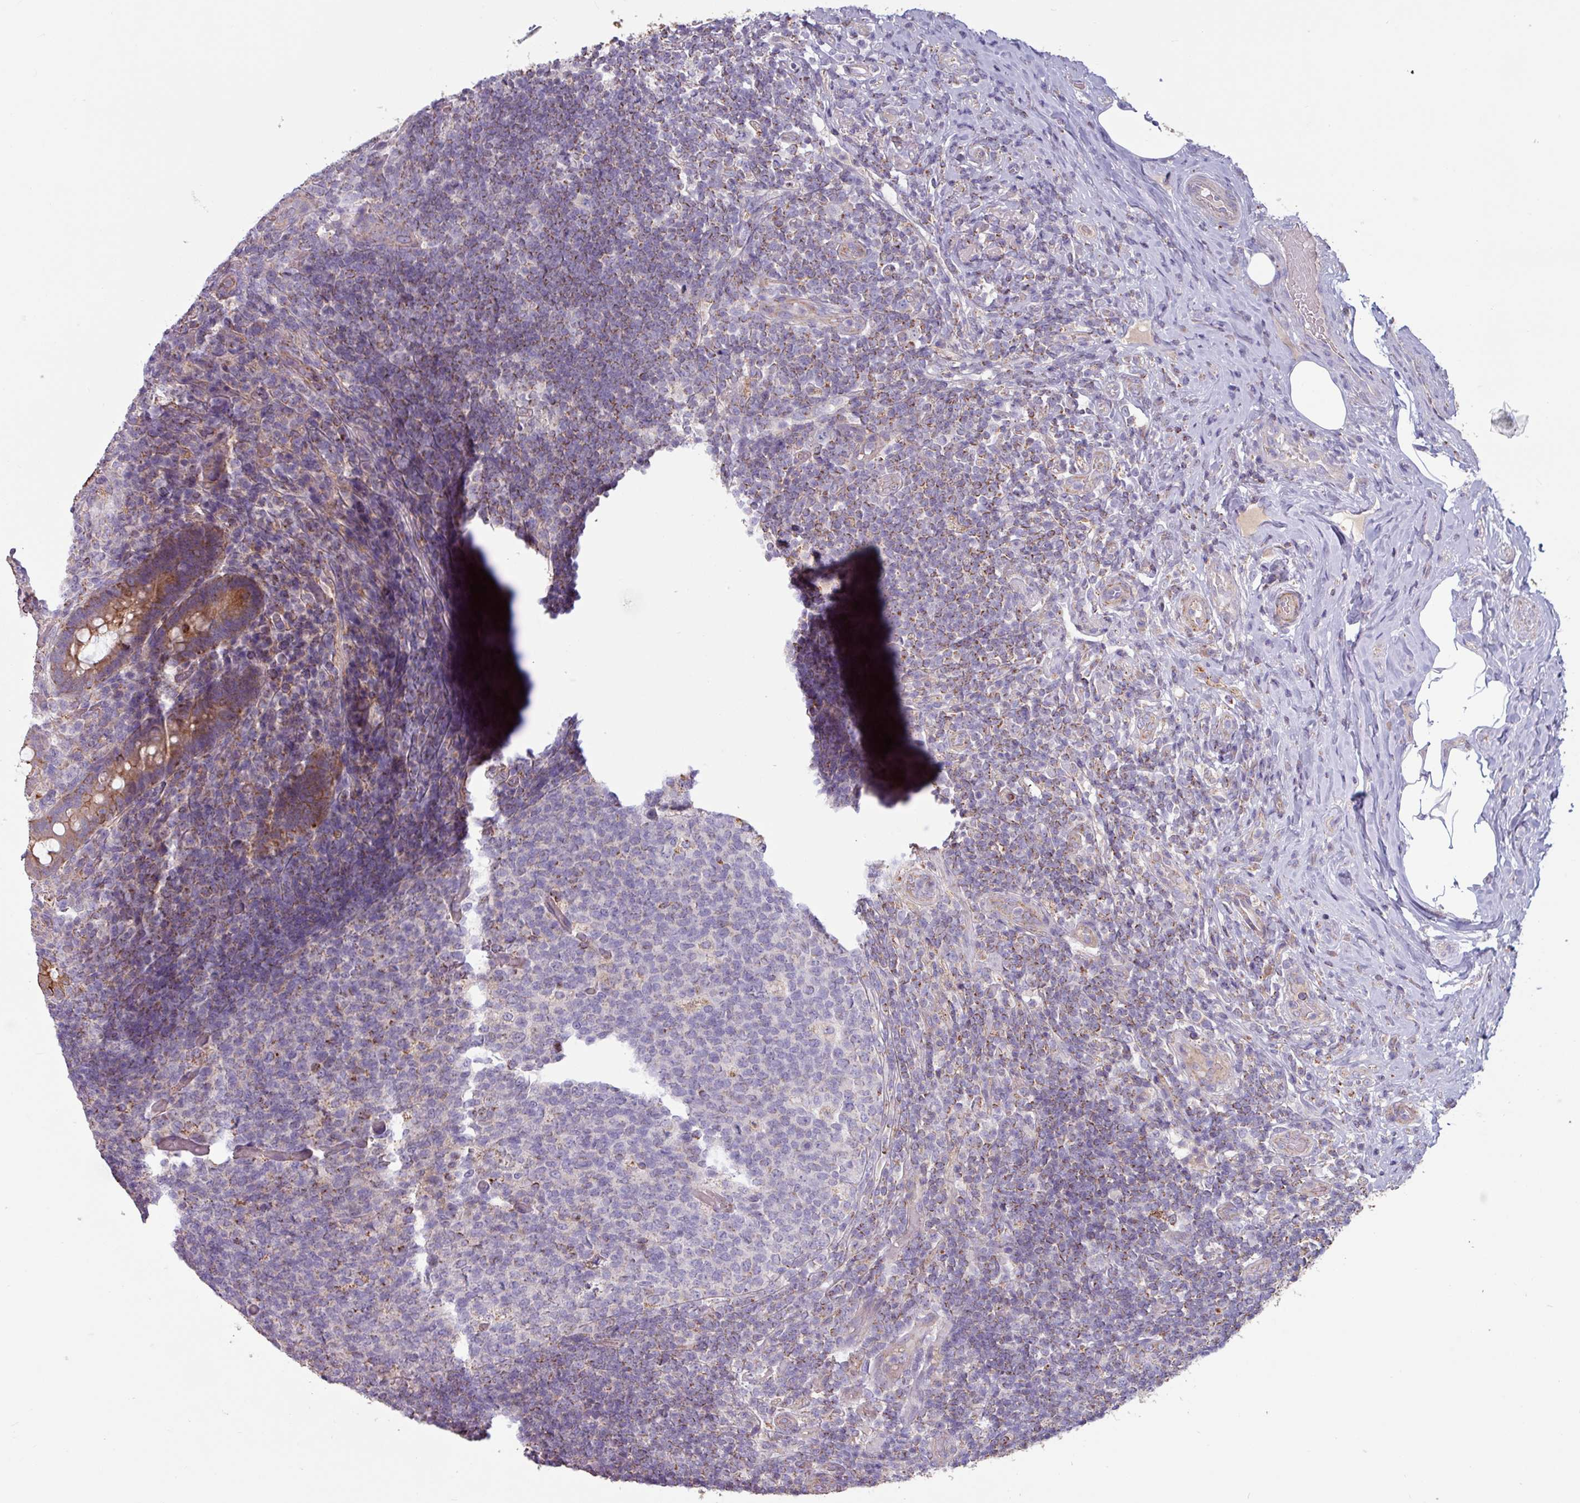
{"staining": {"intensity": "moderate", "quantity": ">75%", "location": "cytoplasmic/membranous"}, "tissue": "appendix", "cell_type": "Glandular cells", "image_type": "normal", "snomed": [{"axis": "morphology", "description": "Normal tissue, NOS"}, {"axis": "topography", "description": "Appendix"}], "caption": "Immunohistochemistry of unremarkable human appendix shows medium levels of moderate cytoplasmic/membranous staining in approximately >75% of glandular cells. (DAB = brown stain, brightfield microscopy at high magnification).", "gene": "CAMK1", "patient": {"sex": "female", "age": 43}}